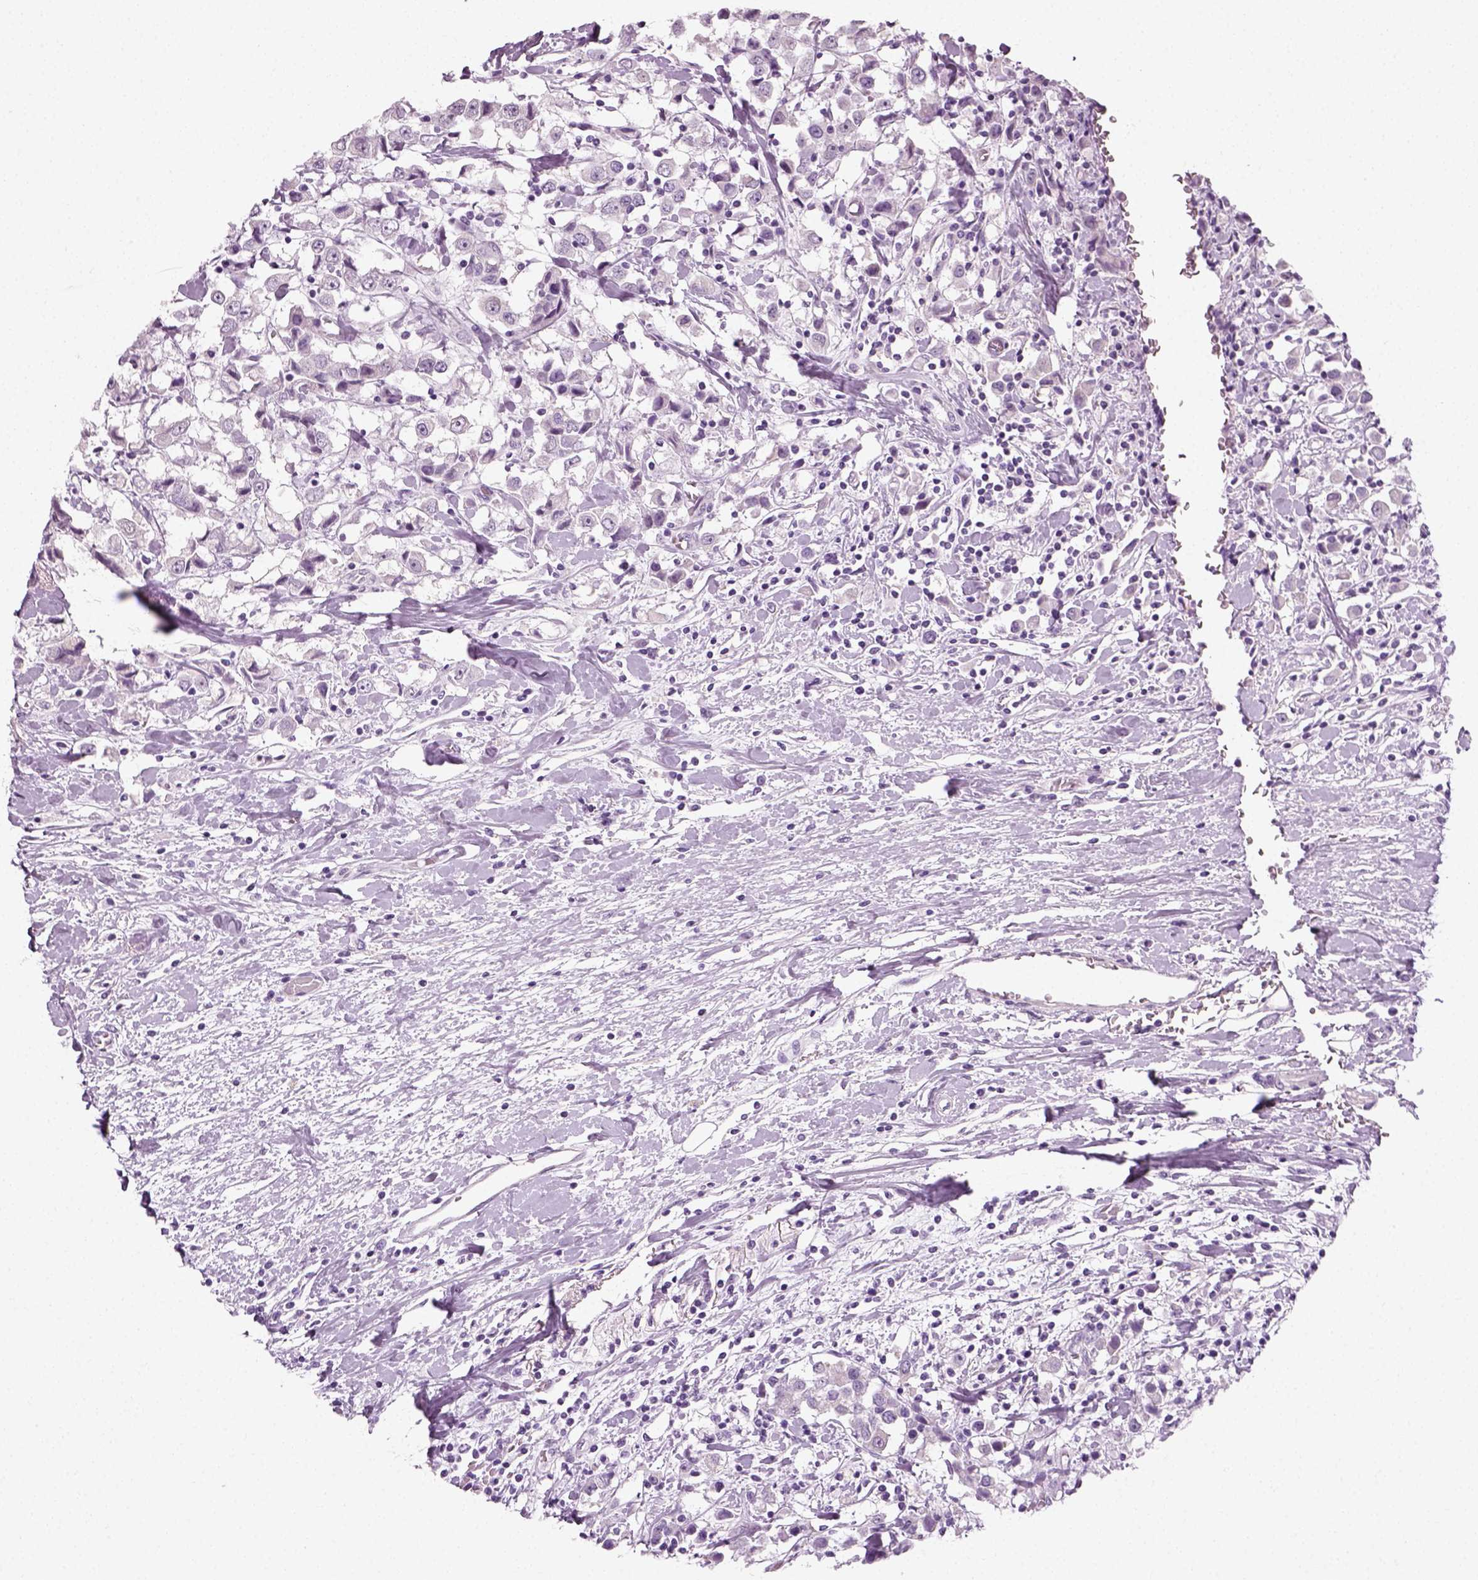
{"staining": {"intensity": "negative", "quantity": "none", "location": "none"}, "tissue": "breast cancer", "cell_type": "Tumor cells", "image_type": "cancer", "snomed": [{"axis": "morphology", "description": "Duct carcinoma"}, {"axis": "topography", "description": "Breast"}], "caption": "An immunohistochemistry image of breast infiltrating ductal carcinoma is shown. There is no staining in tumor cells of breast infiltrating ductal carcinoma.", "gene": "SPATA31E1", "patient": {"sex": "female", "age": 61}}